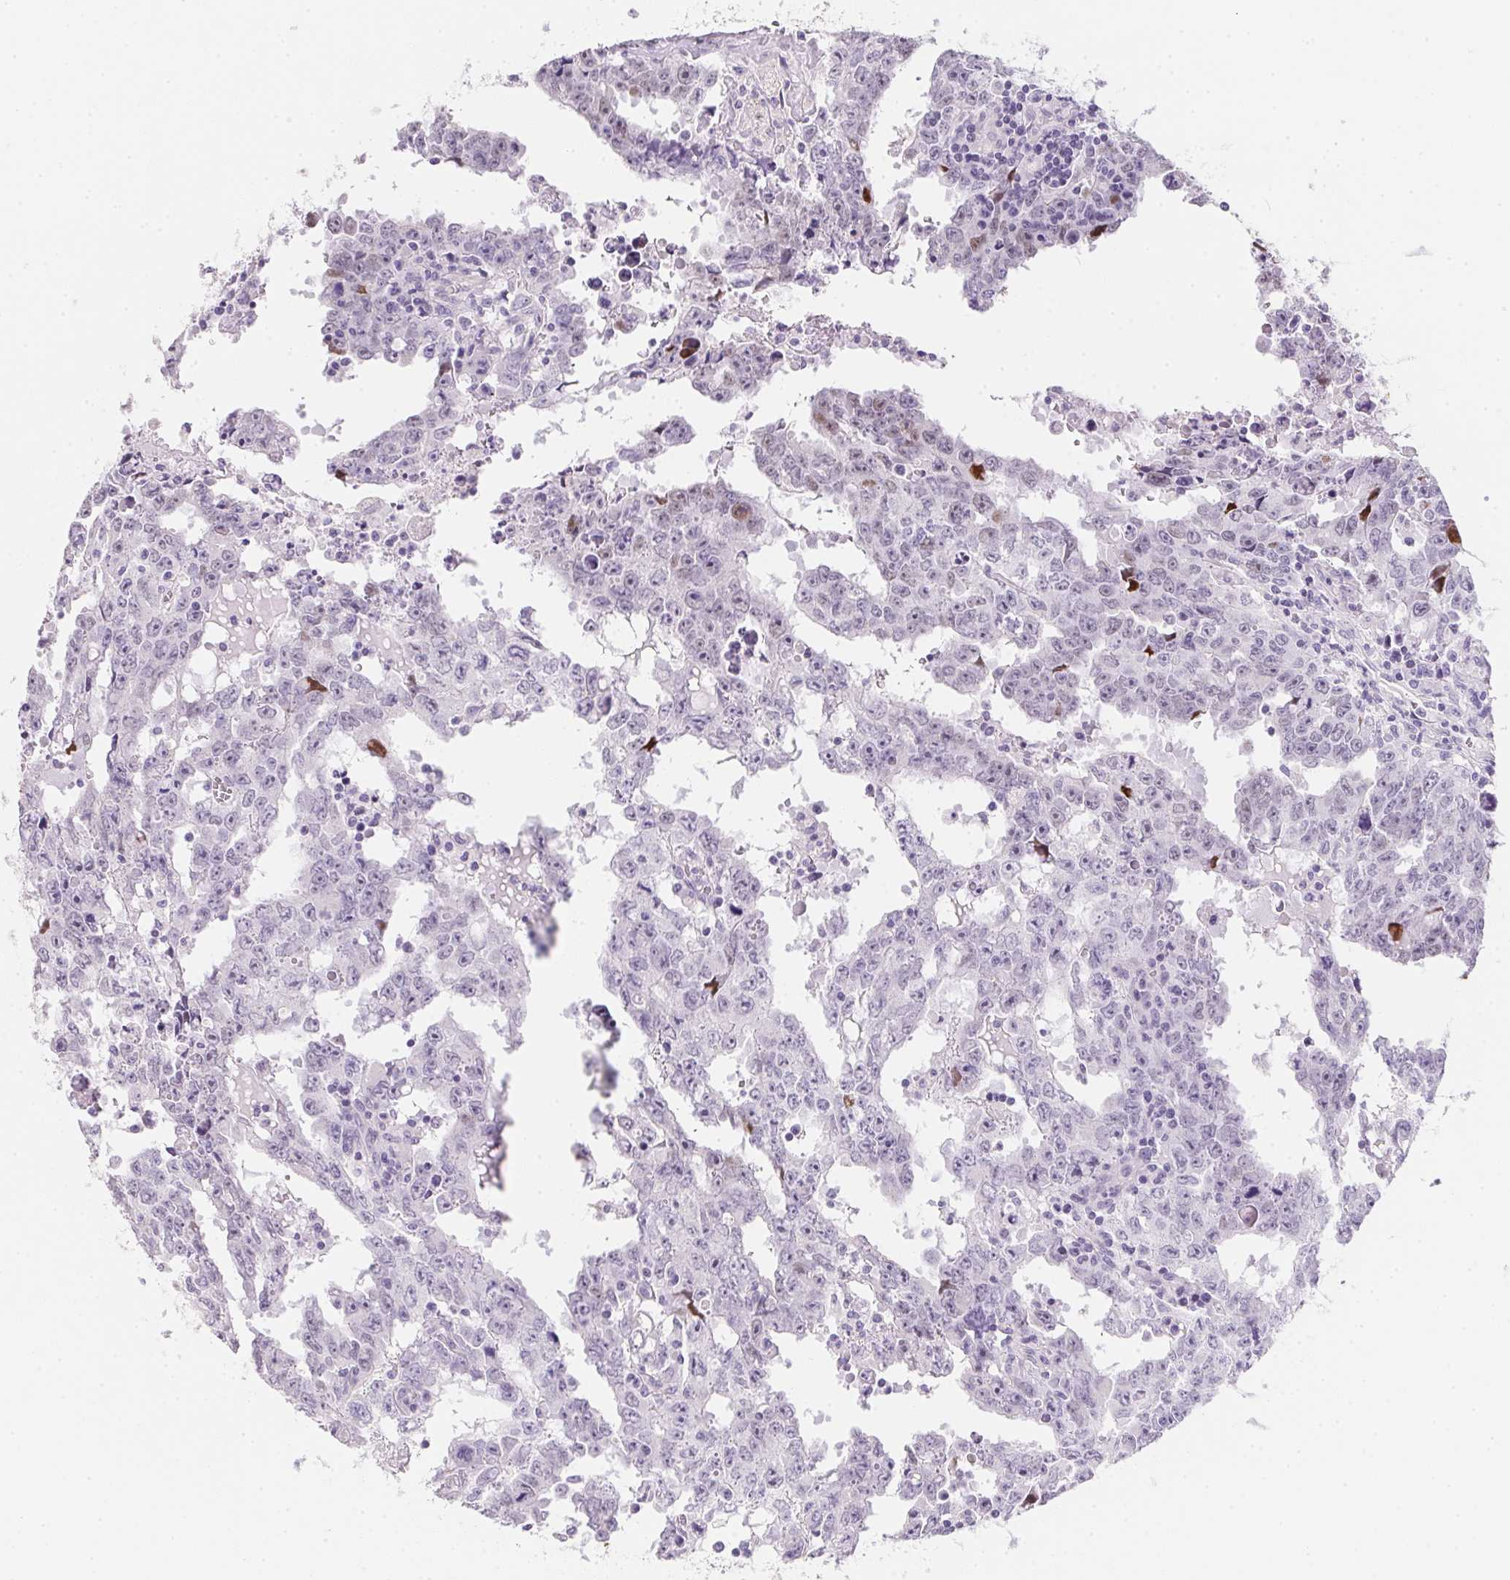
{"staining": {"intensity": "negative", "quantity": "none", "location": "none"}, "tissue": "testis cancer", "cell_type": "Tumor cells", "image_type": "cancer", "snomed": [{"axis": "morphology", "description": "Carcinoma, Embryonal, NOS"}, {"axis": "topography", "description": "Testis"}], "caption": "IHC histopathology image of neoplastic tissue: human testis embryonal carcinoma stained with DAB (3,3'-diaminobenzidine) shows no significant protein positivity in tumor cells.", "gene": "AQP5", "patient": {"sex": "male", "age": 22}}